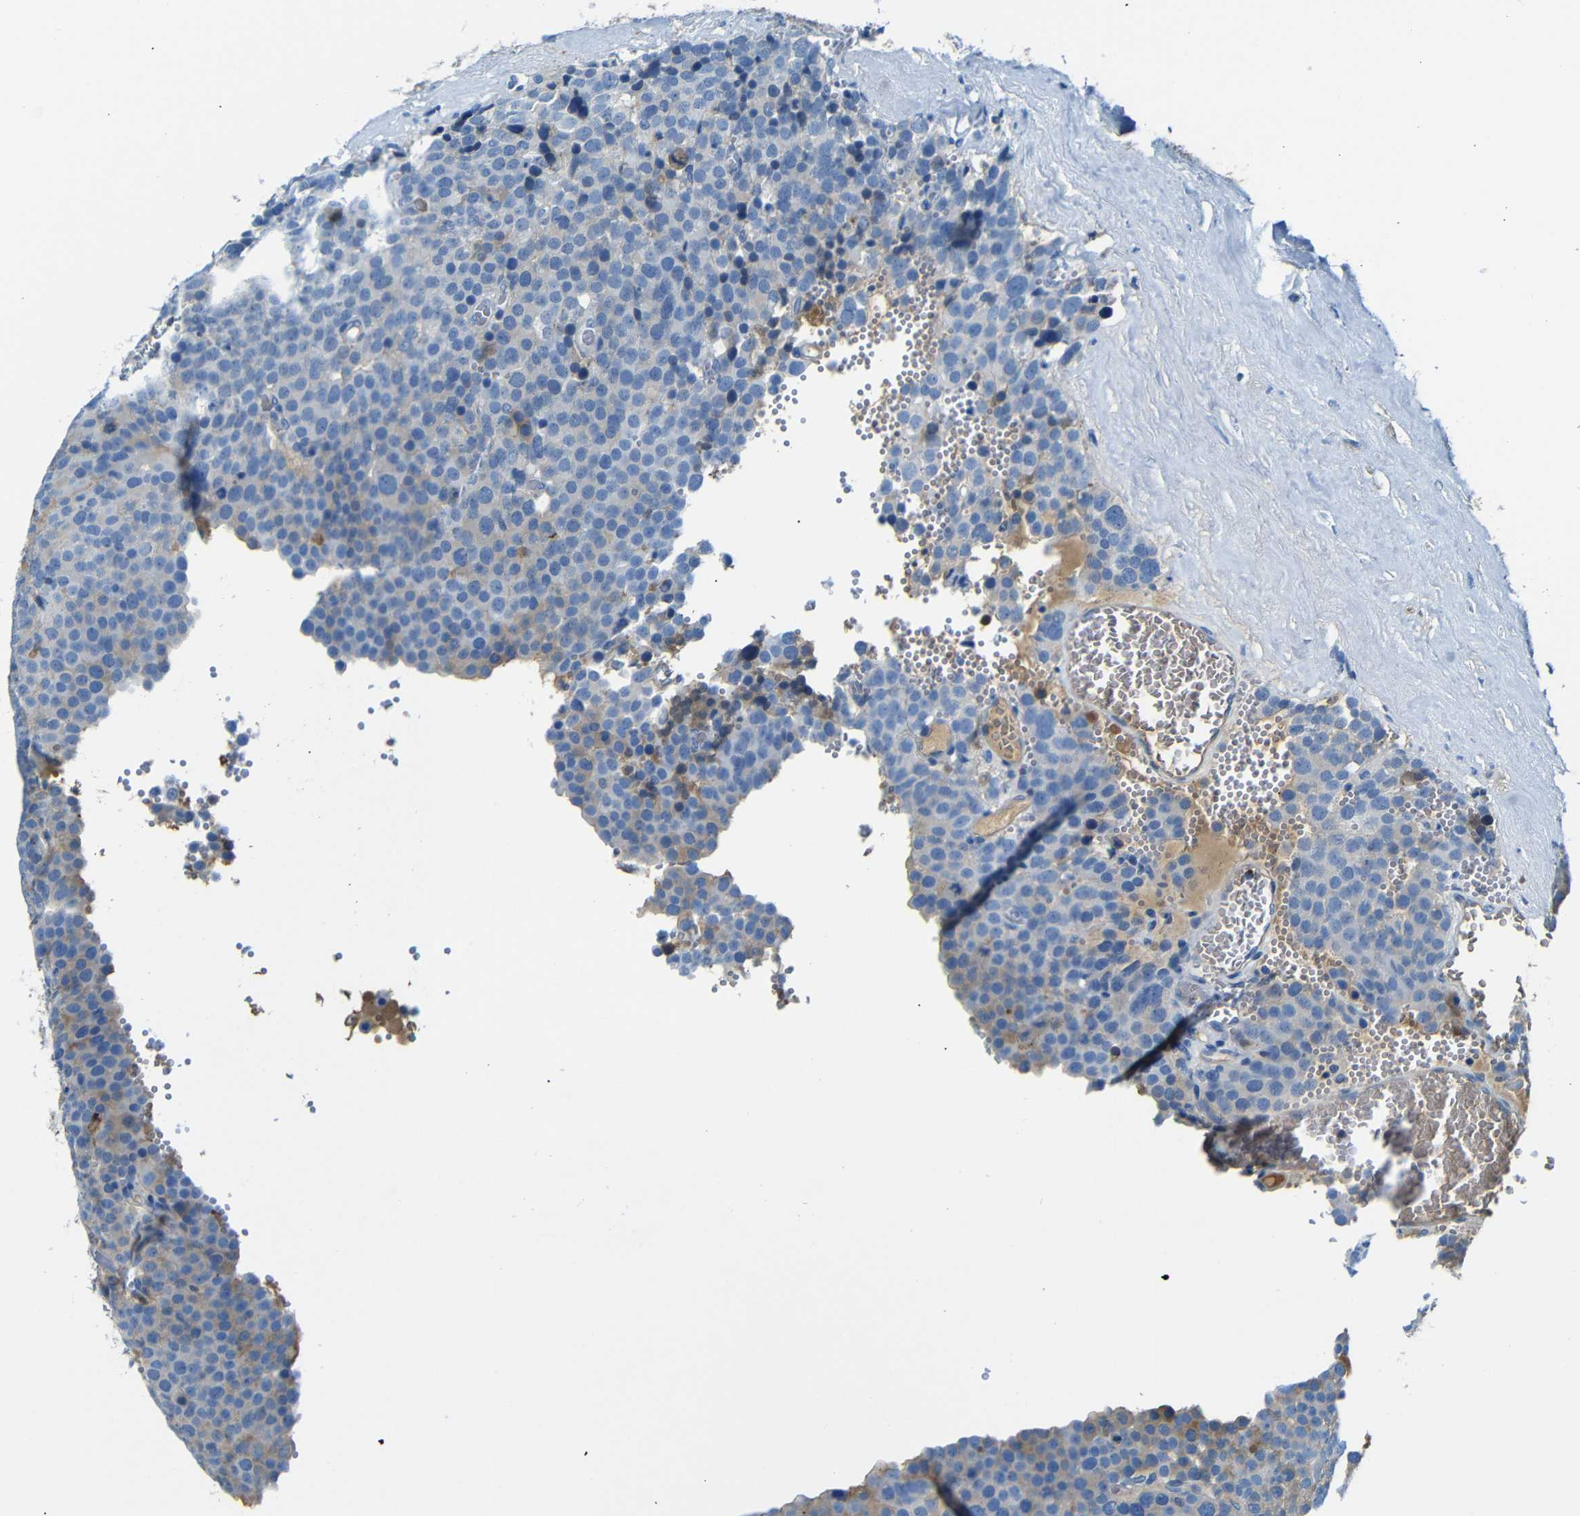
{"staining": {"intensity": "moderate", "quantity": "<25%", "location": "cytoplasmic/membranous"}, "tissue": "testis cancer", "cell_type": "Tumor cells", "image_type": "cancer", "snomed": [{"axis": "morphology", "description": "Normal tissue, NOS"}, {"axis": "morphology", "description": "Seminoma, NOS"}, {"axis": "topography", "description": "Testis"}], "caption": "Human testis cancer stained for a protein (brown) exhibits moderate cytoplasmic/membranous positive staining in about <25% of tumor cells.", "gene": "SERPINA1", "patient": {"sex": "male", "age": 71}}